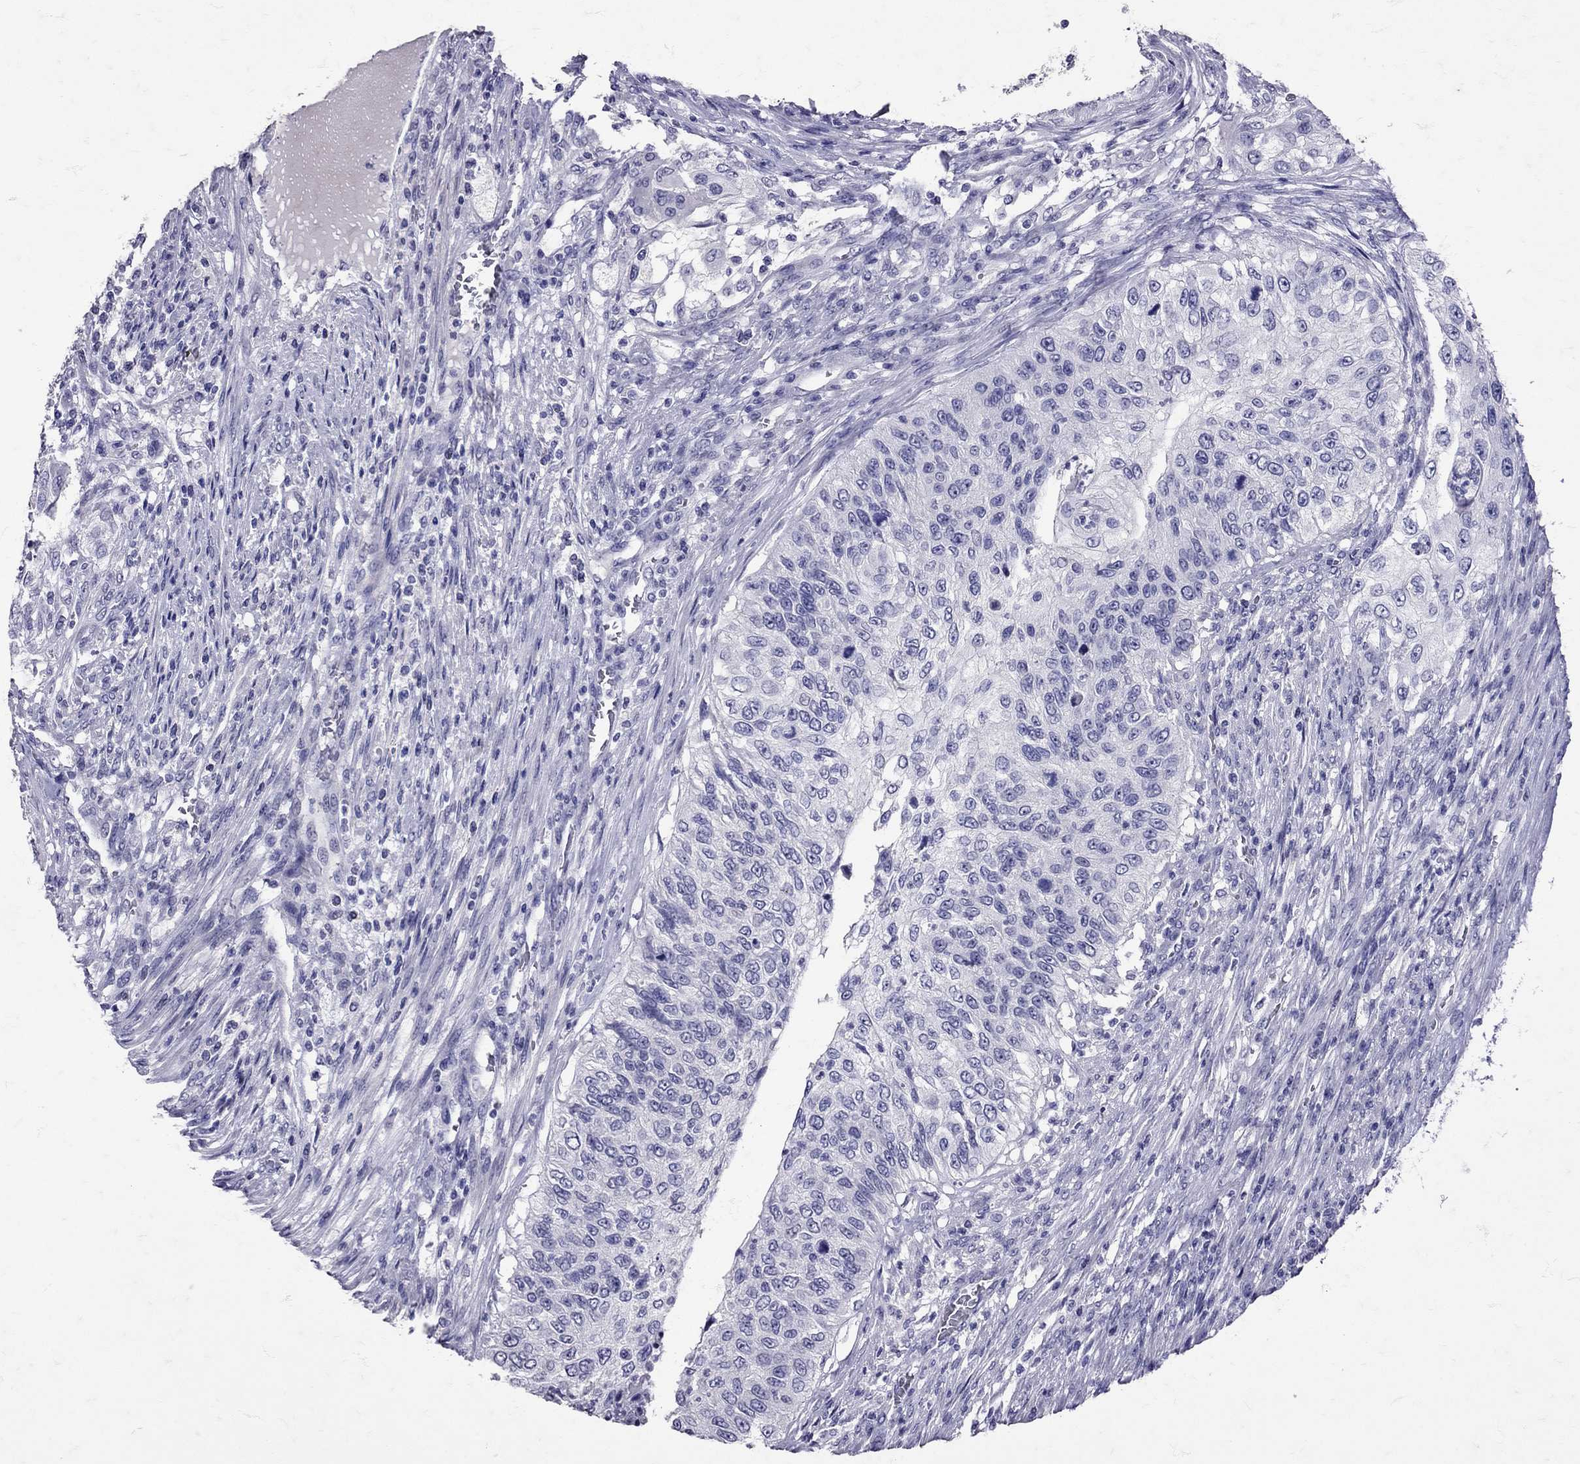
{"staining": {"intensity": "negative", "quantity": "none", "location": "none"}, "tissue": "urothelial cancer", "cell_type": "Tumor cells", "image_type": "cancer", "snomed": [{"axis": "morphology", "description": "Urothelial carcinoma, High grade"}, {"axis": "topography", "description": "Urinary bladder"}], "caption": "High-grade urothelial carcinoma was stained to show a protein in brown. There is no significant expression in tumor cells. (Immunohistochemistry, brightfield microscopy, high magnification).", "gene": "SST", "patient": {"sex": "female", "age": 60}}